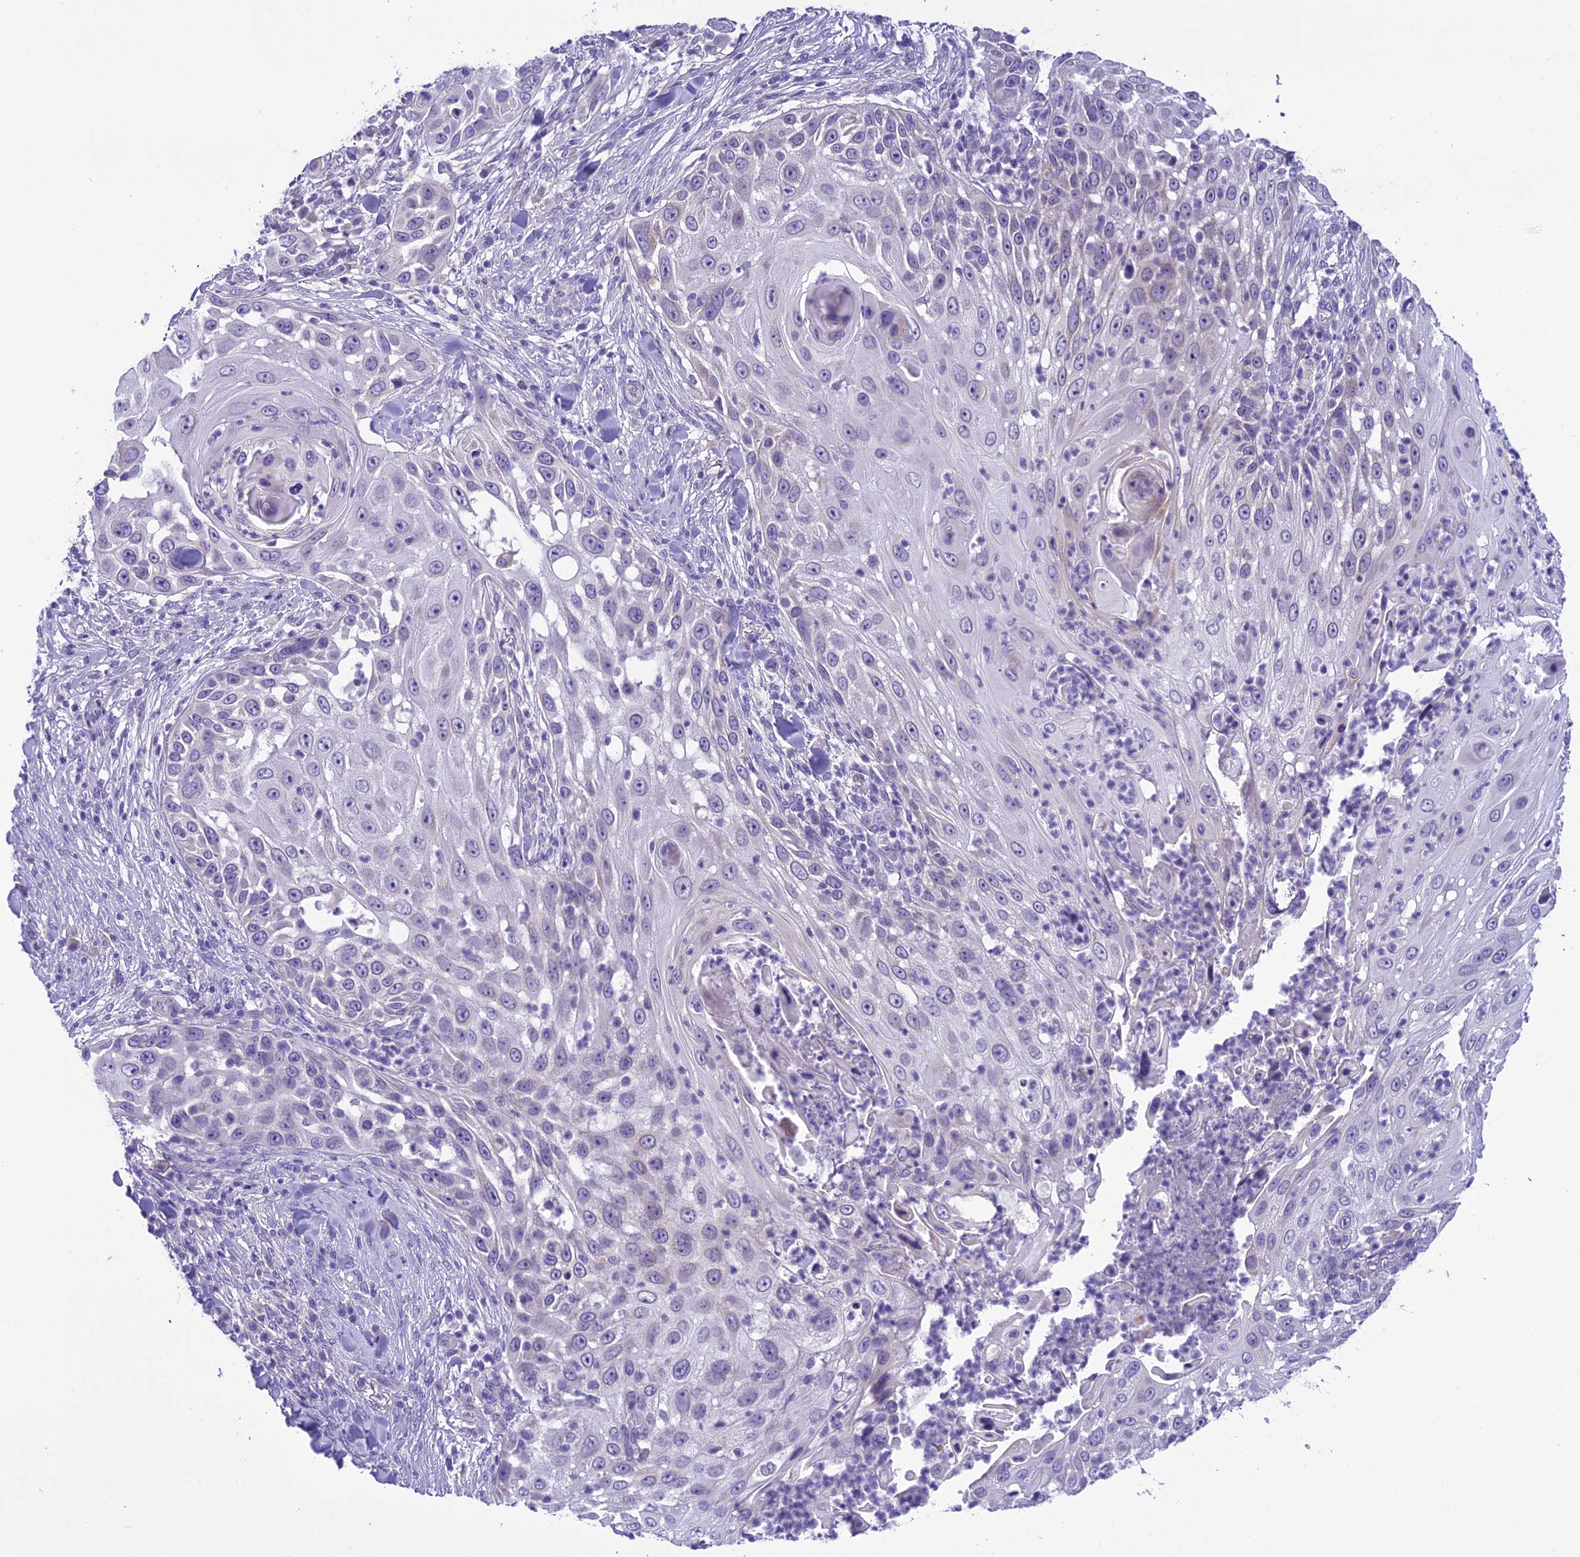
{"staining": {"intensity": "negative", "quantity": "none", "location": "none"}, "tissue": "skin cancer", "cell_type": "Tumor cells", "image_type": "cancer", "snomed": [{"axis": "morphology", "description": "Squamous cell carcinoma, NOS"}, {"axis": "topography", "description": "Skin"}], "caption": "There is no significant expression in tumor cells of skin squamous cell carcinoma. (Stains: DAB IHC with hematoxylin counter stain, Microscopy: brightfield microscopy at high magnification).", "gene": "SCRT1", "patient": {"sex": "female", "age": 44}}